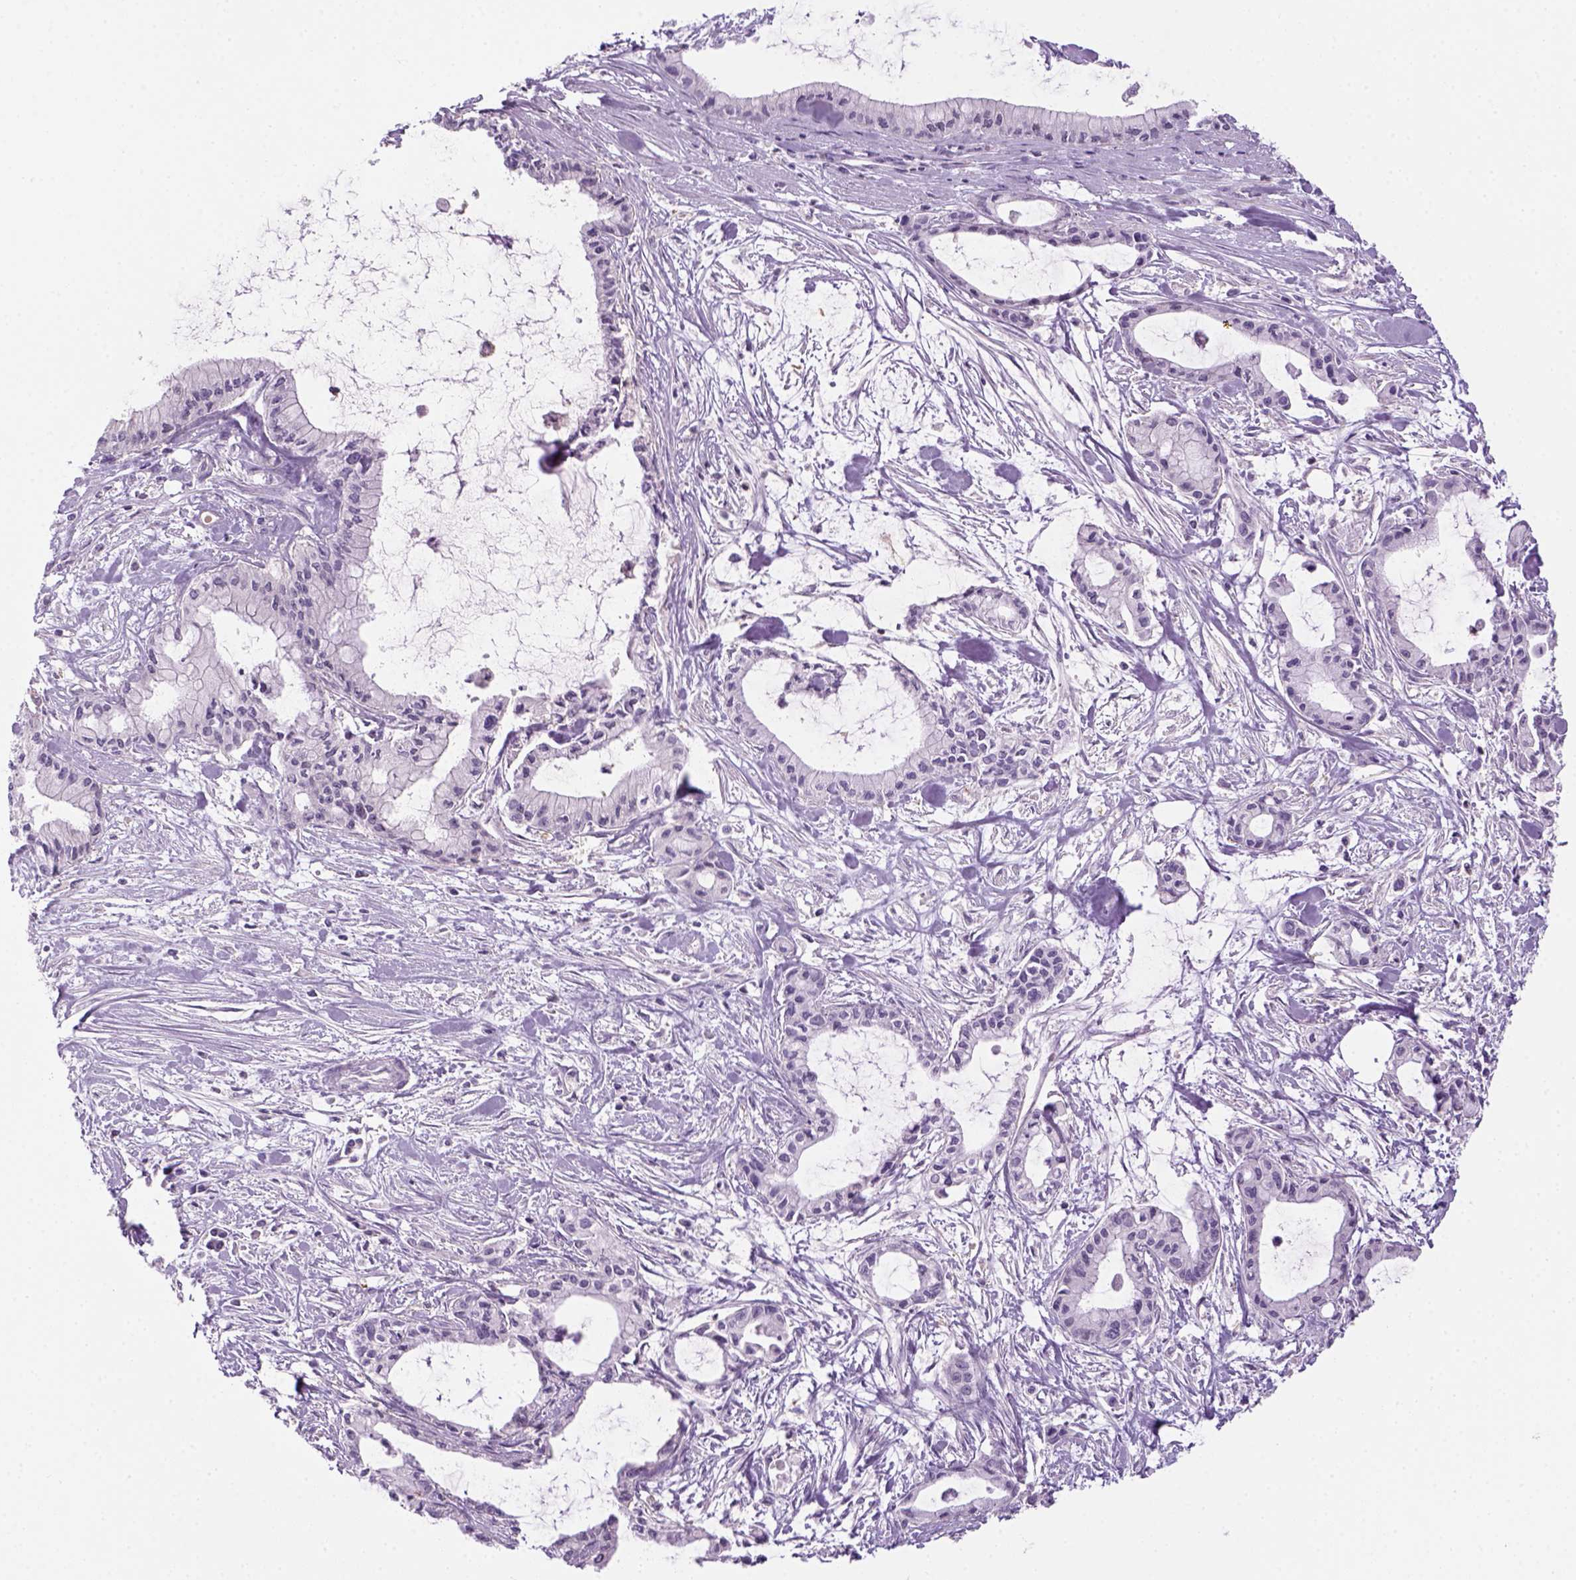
{"staining": {"intensity": "negative", "quantity": "none", "location": "none"}, "tissue": "pancreatic cancer", "cell_type": "Tumor cells", "image_type": "cancer", "snomed": [{"axis": "morphology", "description": "Adenocarcinoma, NOS"}, {"axis": "topography", "description": "Pancreas"}], "caption": "Immunohistochemical staining of human pancreatic cancer displays no significant expression in tumor cells.", "gene": "GOT1", "patient": {"sex": "male", "age": 48}}